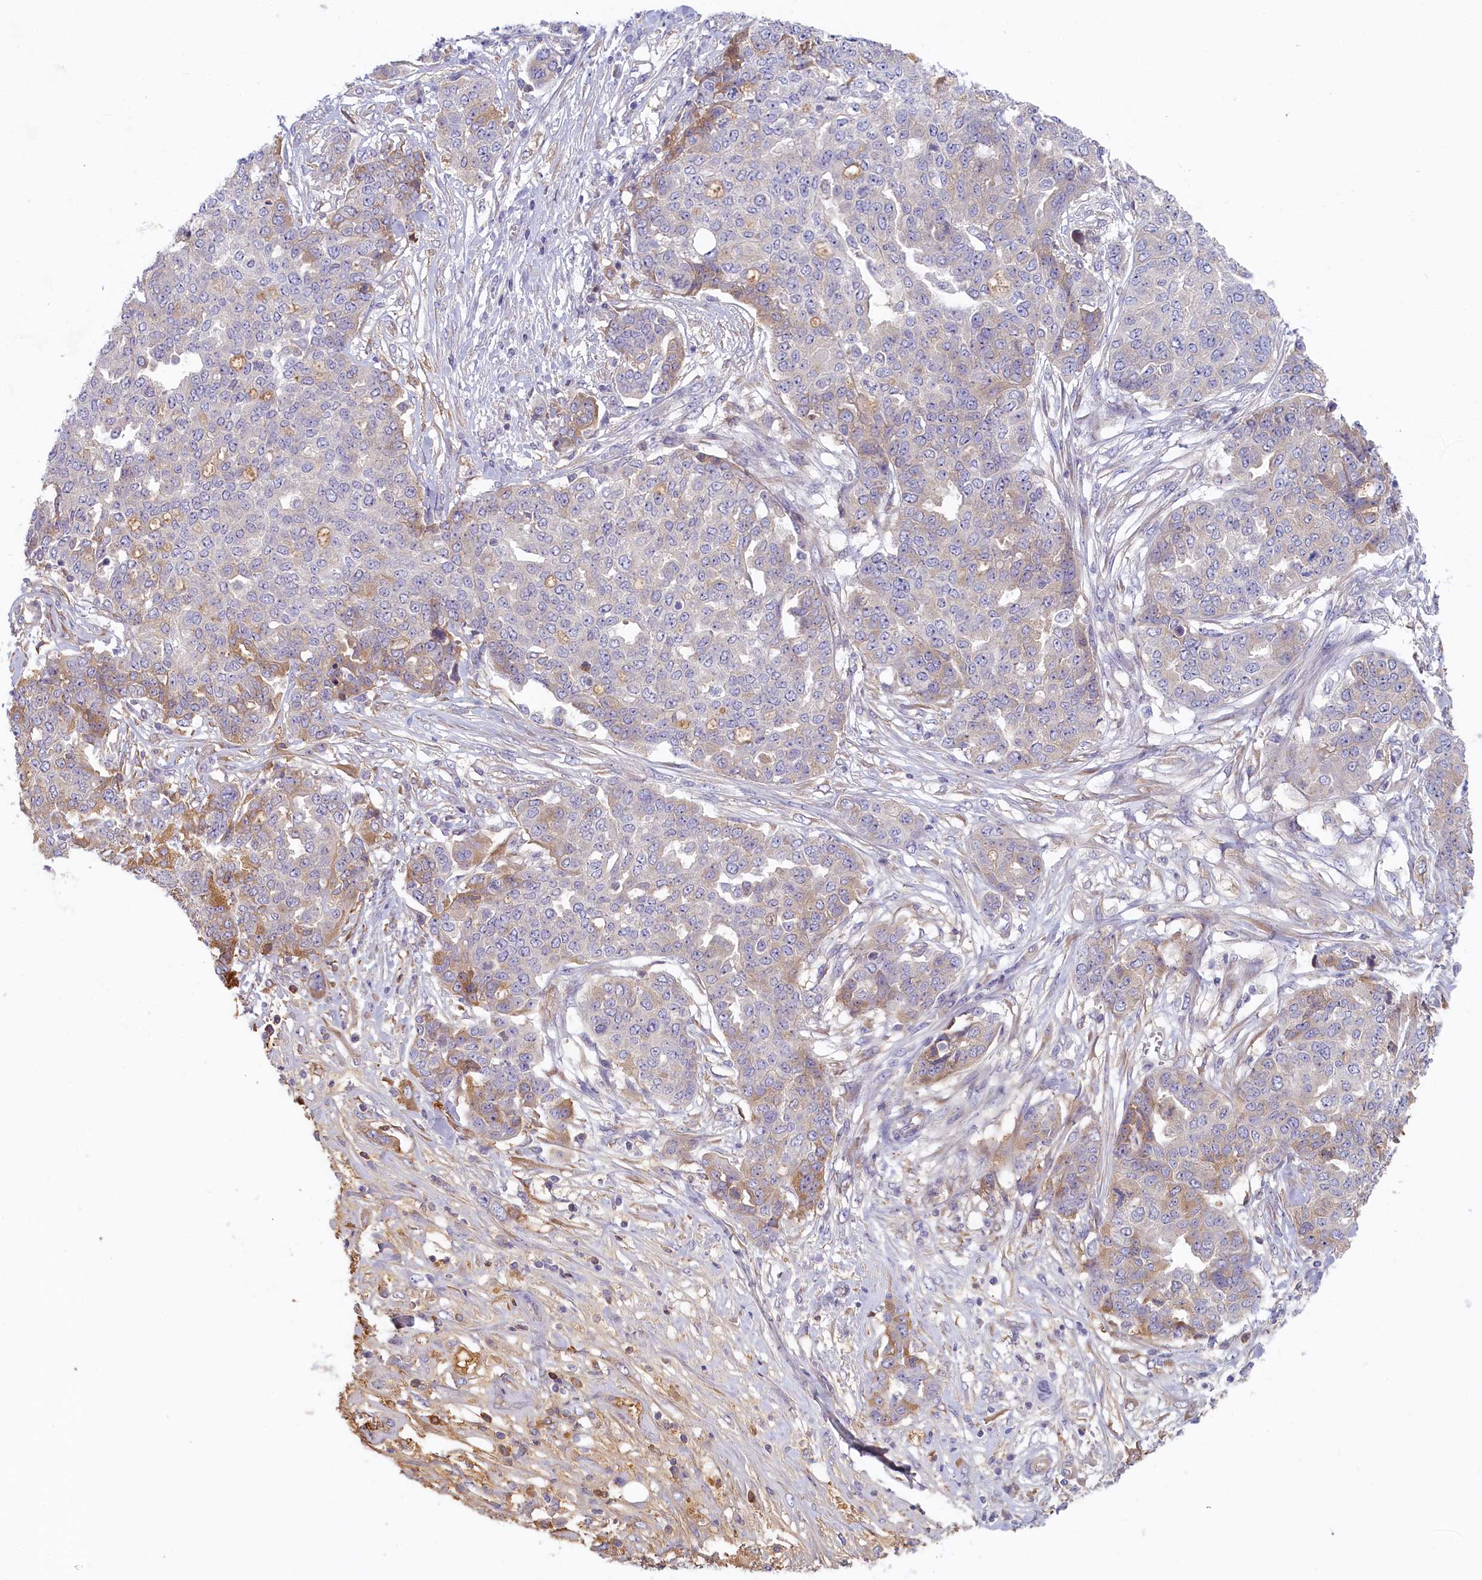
{"staining": {"intensity": "weak", "quantity": "<25%", "location": "cytoplasmic/membranous"}, "tissue": "ovarian cancer", "cell_type": "Tumor cells", "image_type": "cancer", "snomed": [{"axis": "morphology", "description": "Cystadenocarcinoma, serous, NOS"}, {"axis": "topography", "description": "Soft tissue"}, {"axis": "topography", "description": "Ovary"}], "caption": "The photomicrograph exhibits no staining of tumor cells in ovarian serous cystadenocarcinoma.", "gene": "STX16", "patient": {"sex": "female", "age": 57}}